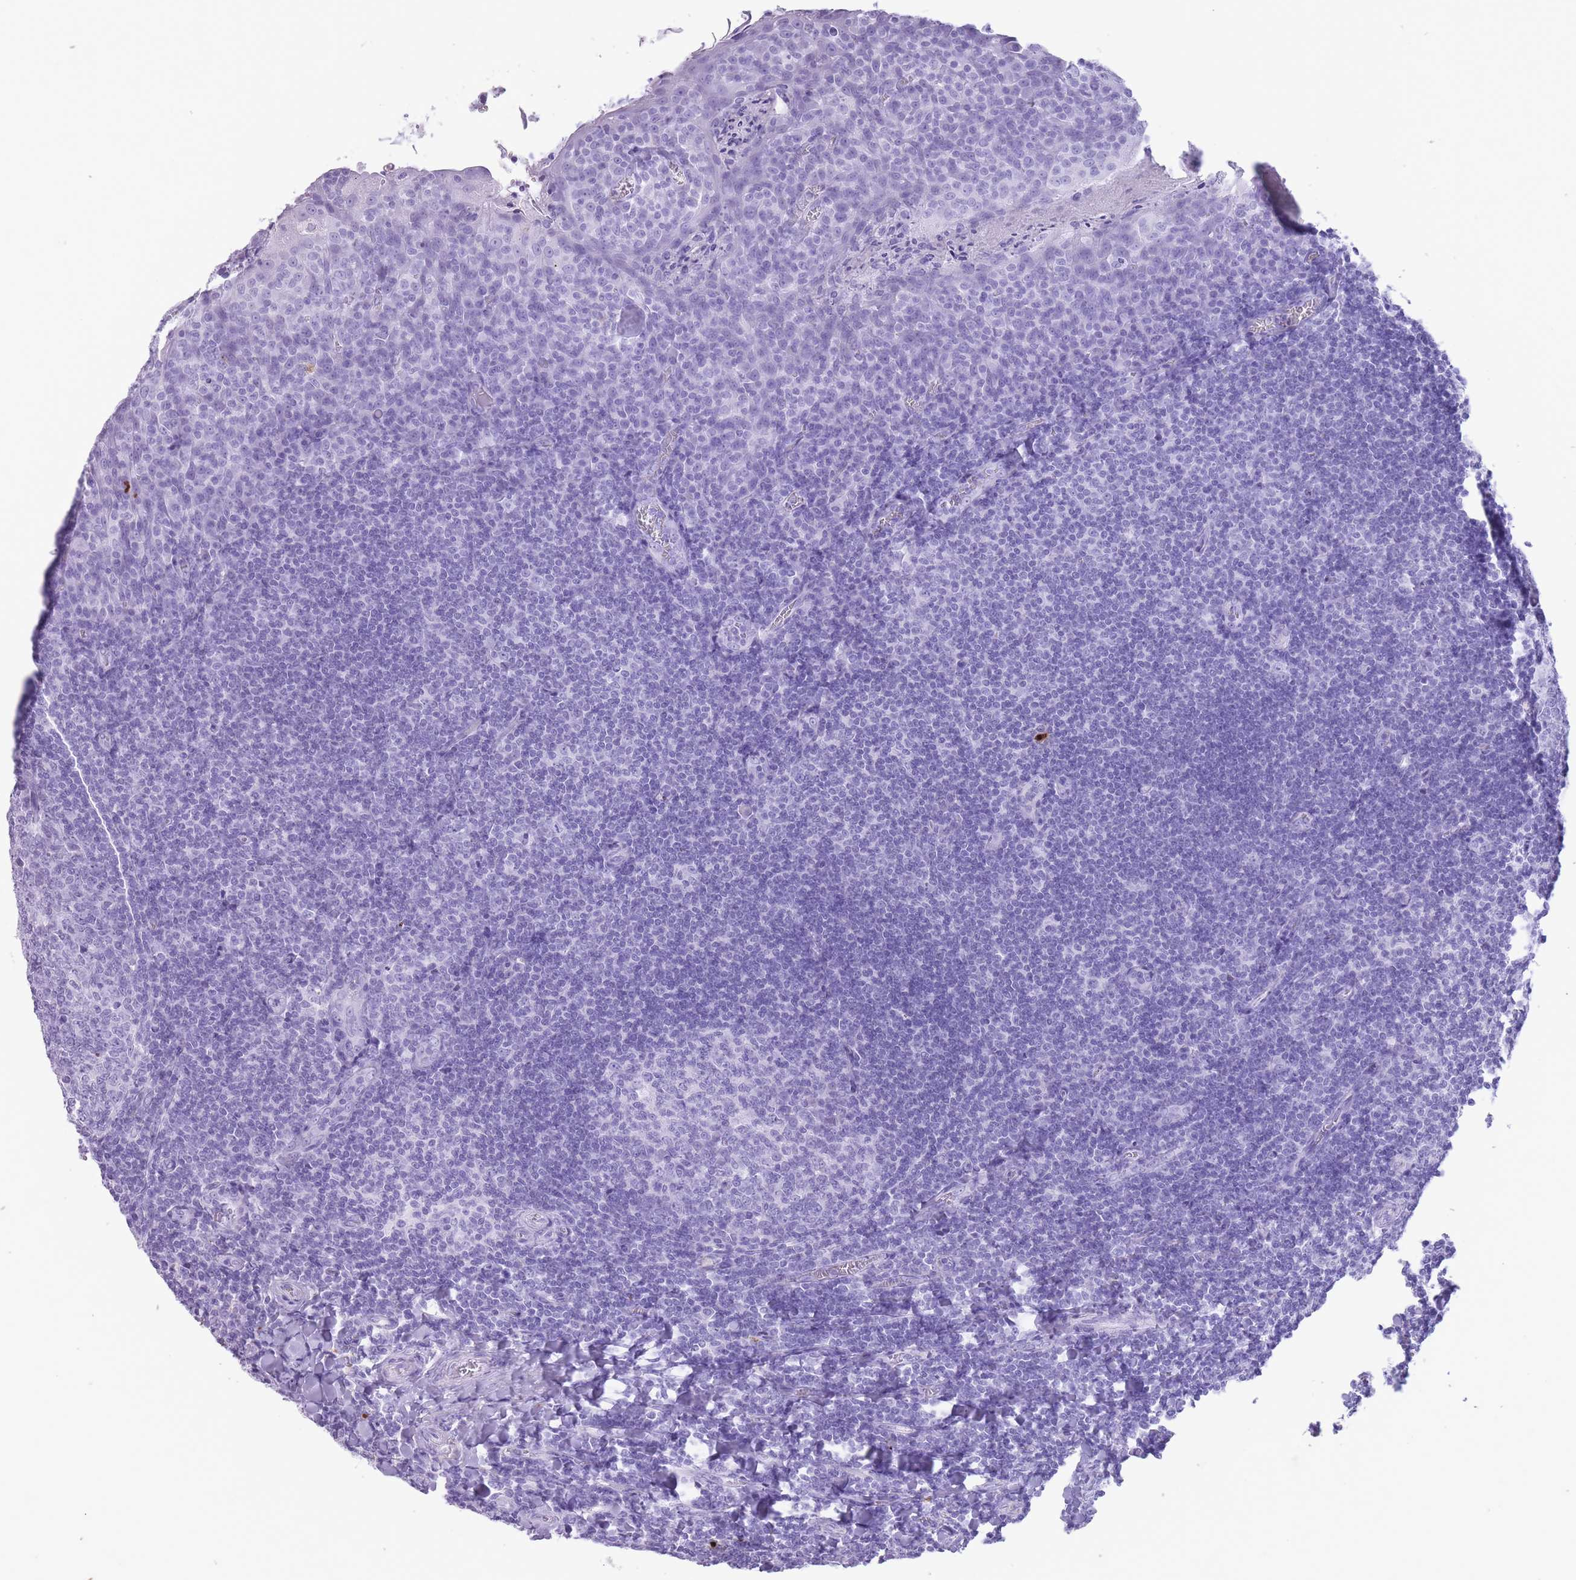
{"staining": {"intensity": "negative", "quantity": "none", "location": "none"}, "tissue": "tonsil", "cell_type": "Germinal center cells", "image_type": "normal", "snomed": [{"axis": "morphology", "description": "Normal tissue, NOS"}, {"axis": "topography", "description": "Tonsil"}], "caption": "This is a photomicrograph of IHC staining of unremarkable tonsil, which shows no staining in germinal center cells.", "gene": "OR4F16", "patient": {"sex": "male", "age": 27}}